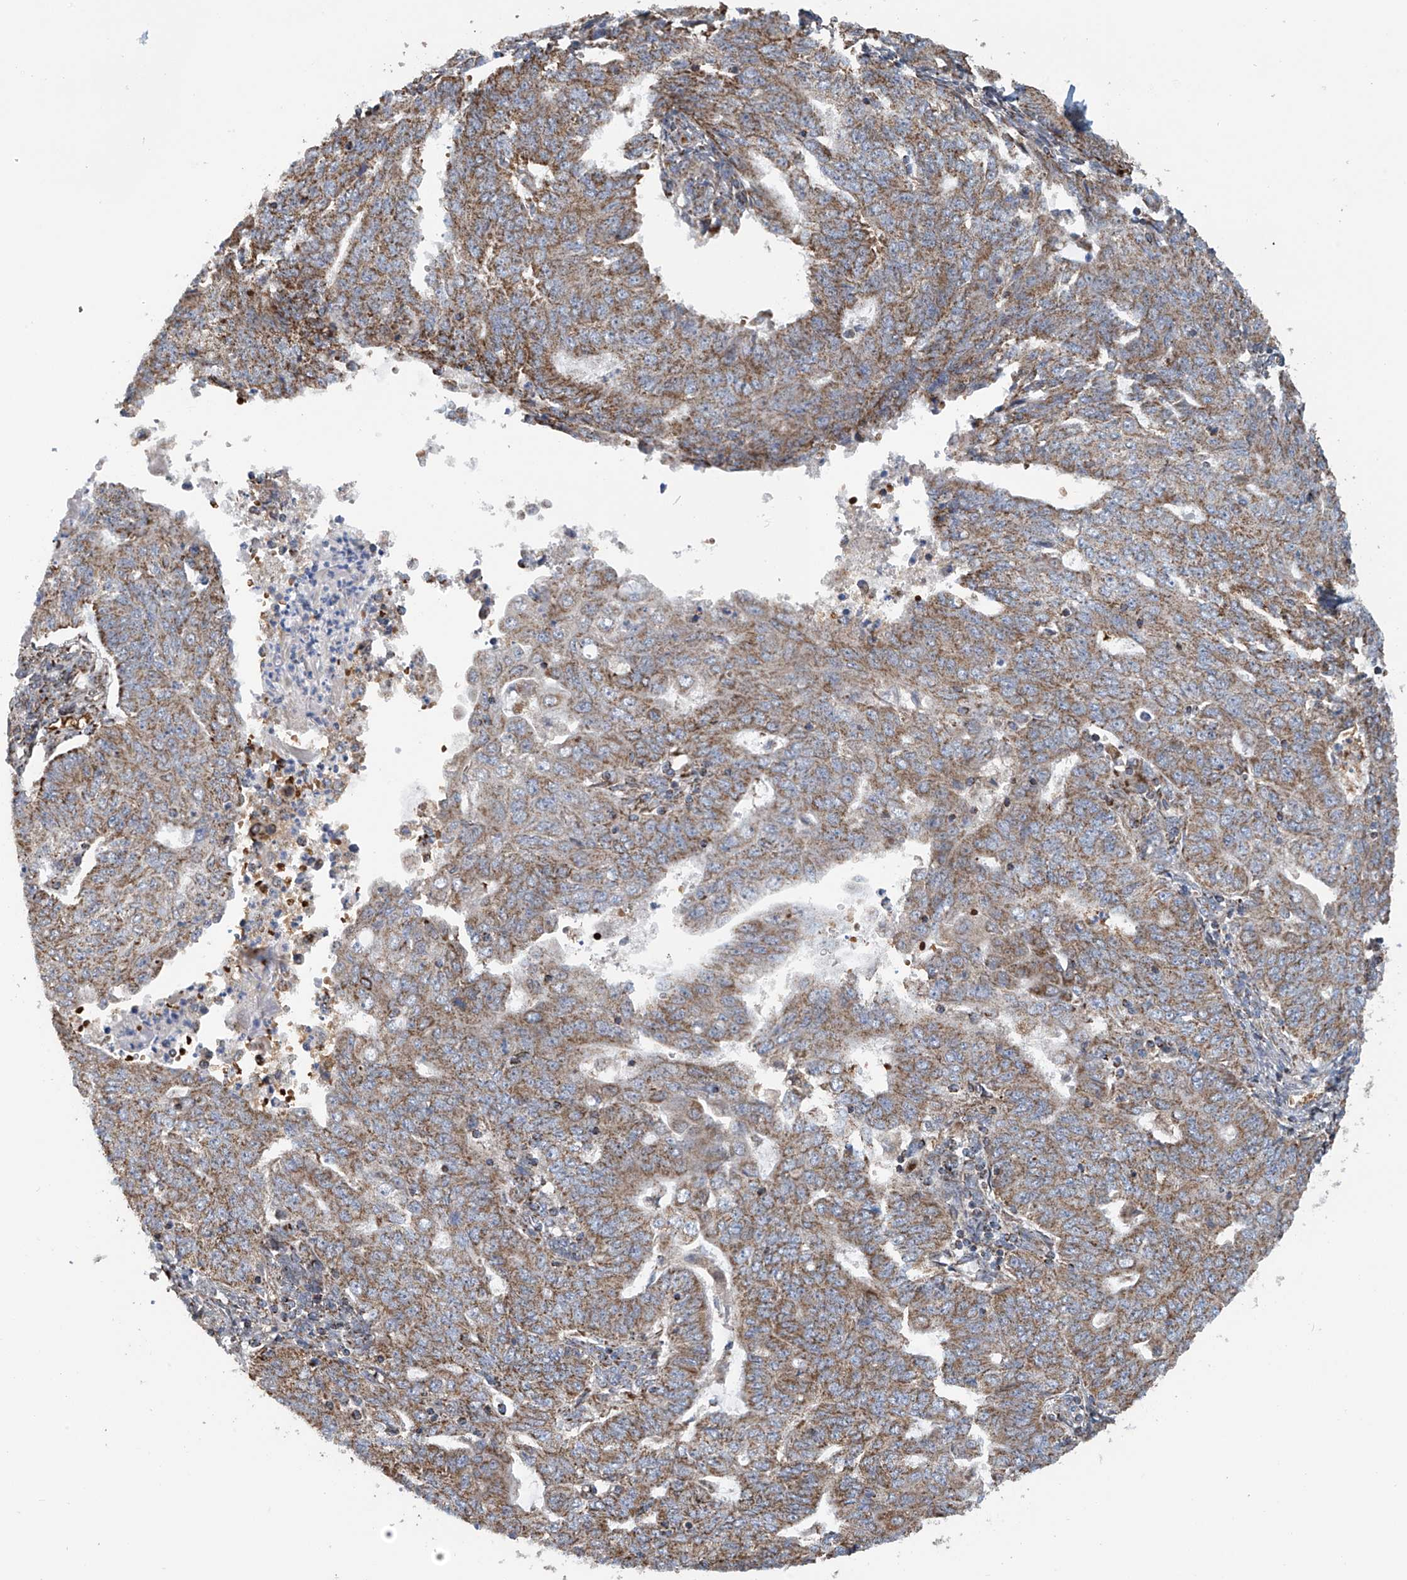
{"staining": {"intensity": "moderate", "quantity": ">75%", "location": "cytoplasmic/membranous"}, "tissue": "endometrial cancer", "cell_type": "Tumor cells", "image_type": "cancer", "snomed": [{"axis": "morphology", "description": "Adenocarcinoma, NOS"}, {"axis": "topography", "description": "Endometrium"}], "caption": "Human adenocarcinoma (endometrial) stained with a brown dye demonstrates moderate cytoplasmic/membranous positive expression in approximately >75% of tumor cells.", "gene": "COMMD1", "patient": {"sex": "female", "age": 32}}